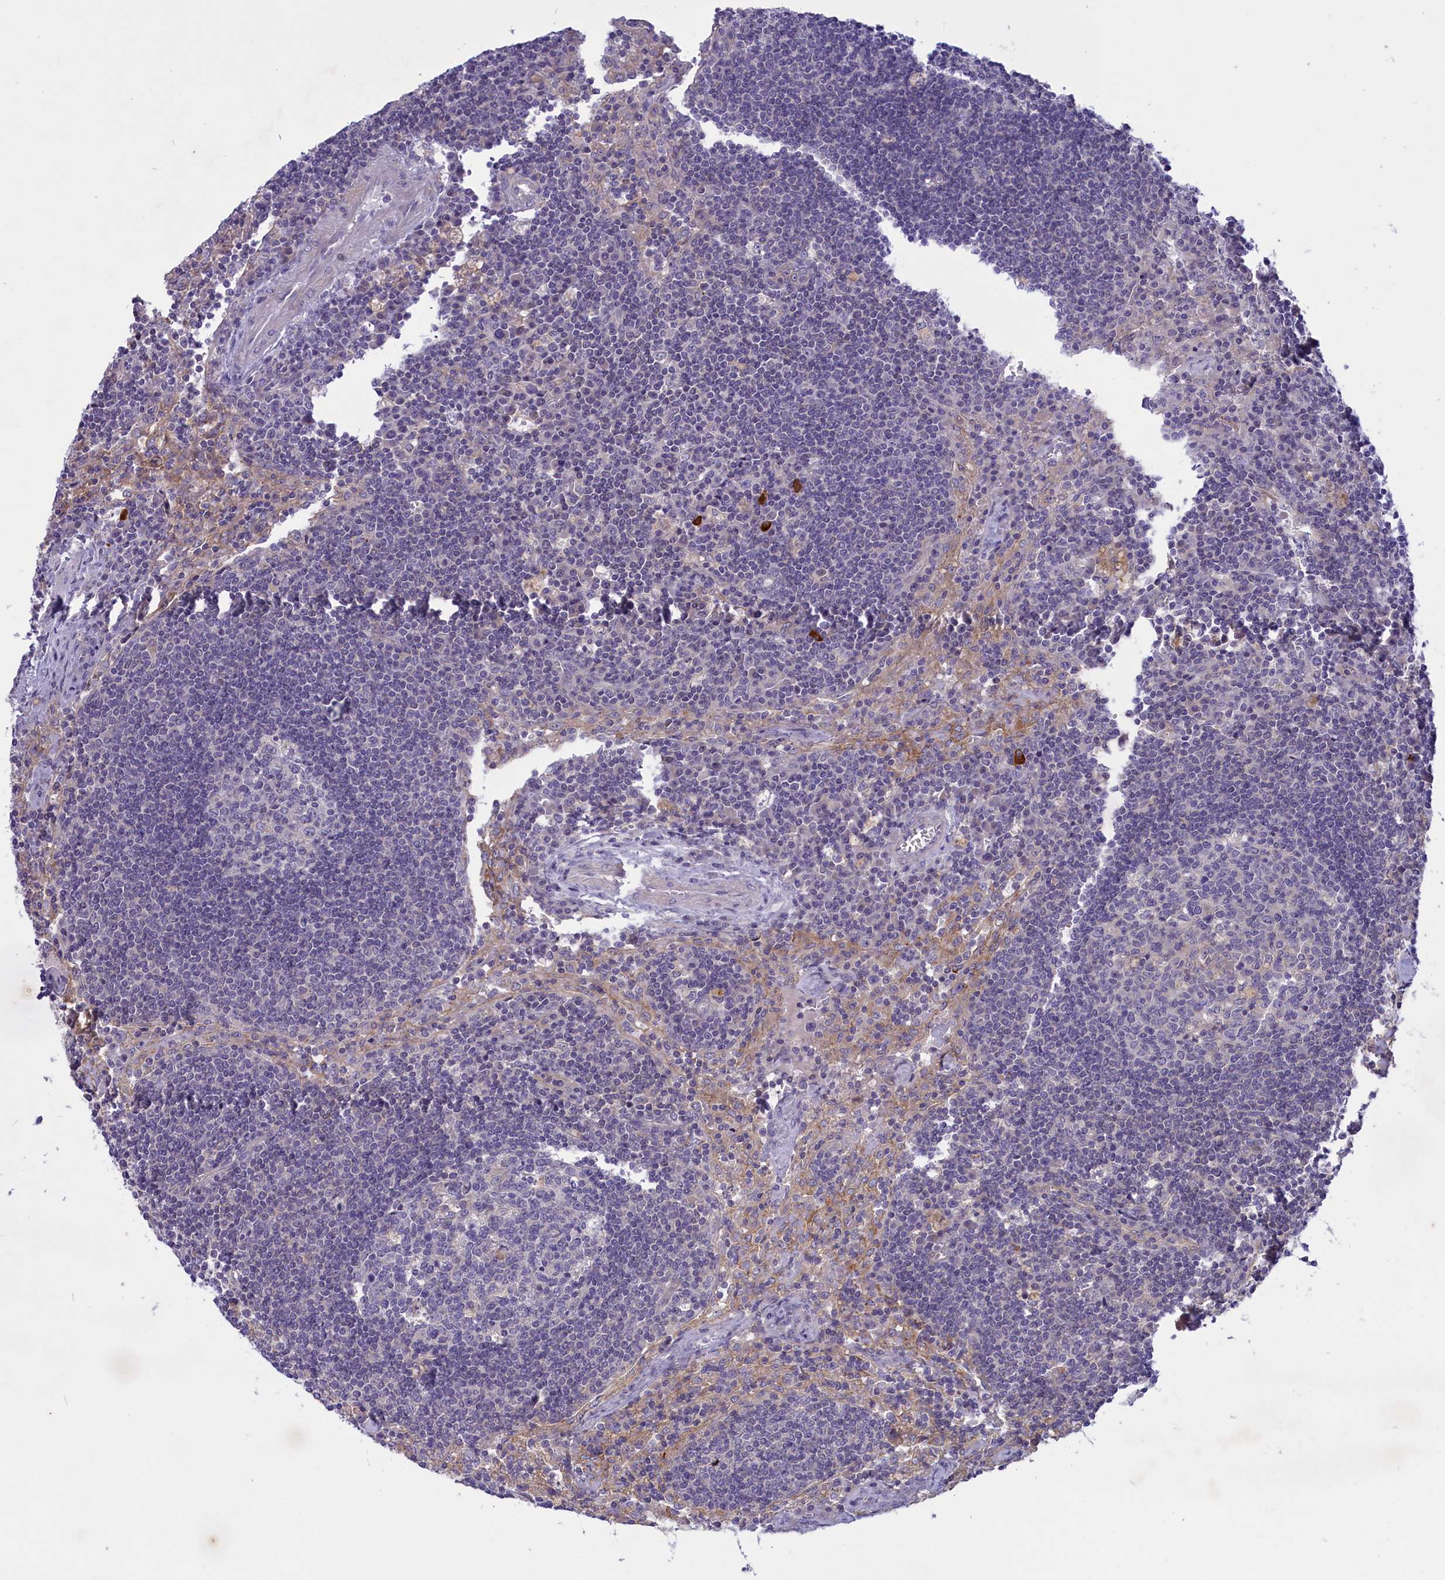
{"staining": {"intensity": "negative", "quantity": "none", "location": "none"}, "tissue": "lymph node", "cell_type": "Germinal center cells", "image_type": "normal", "snomed": [{"axis": "morphology", "description": "Normal tissue, NOS"}, {"axis": "topography", "description": "Lymph node"}], "caption": "The micrograph exhibits no staining of germinal center cells in benign lymph node.", "gene": "CORO2A", "patient": {"sex": "male", "age": 58}}